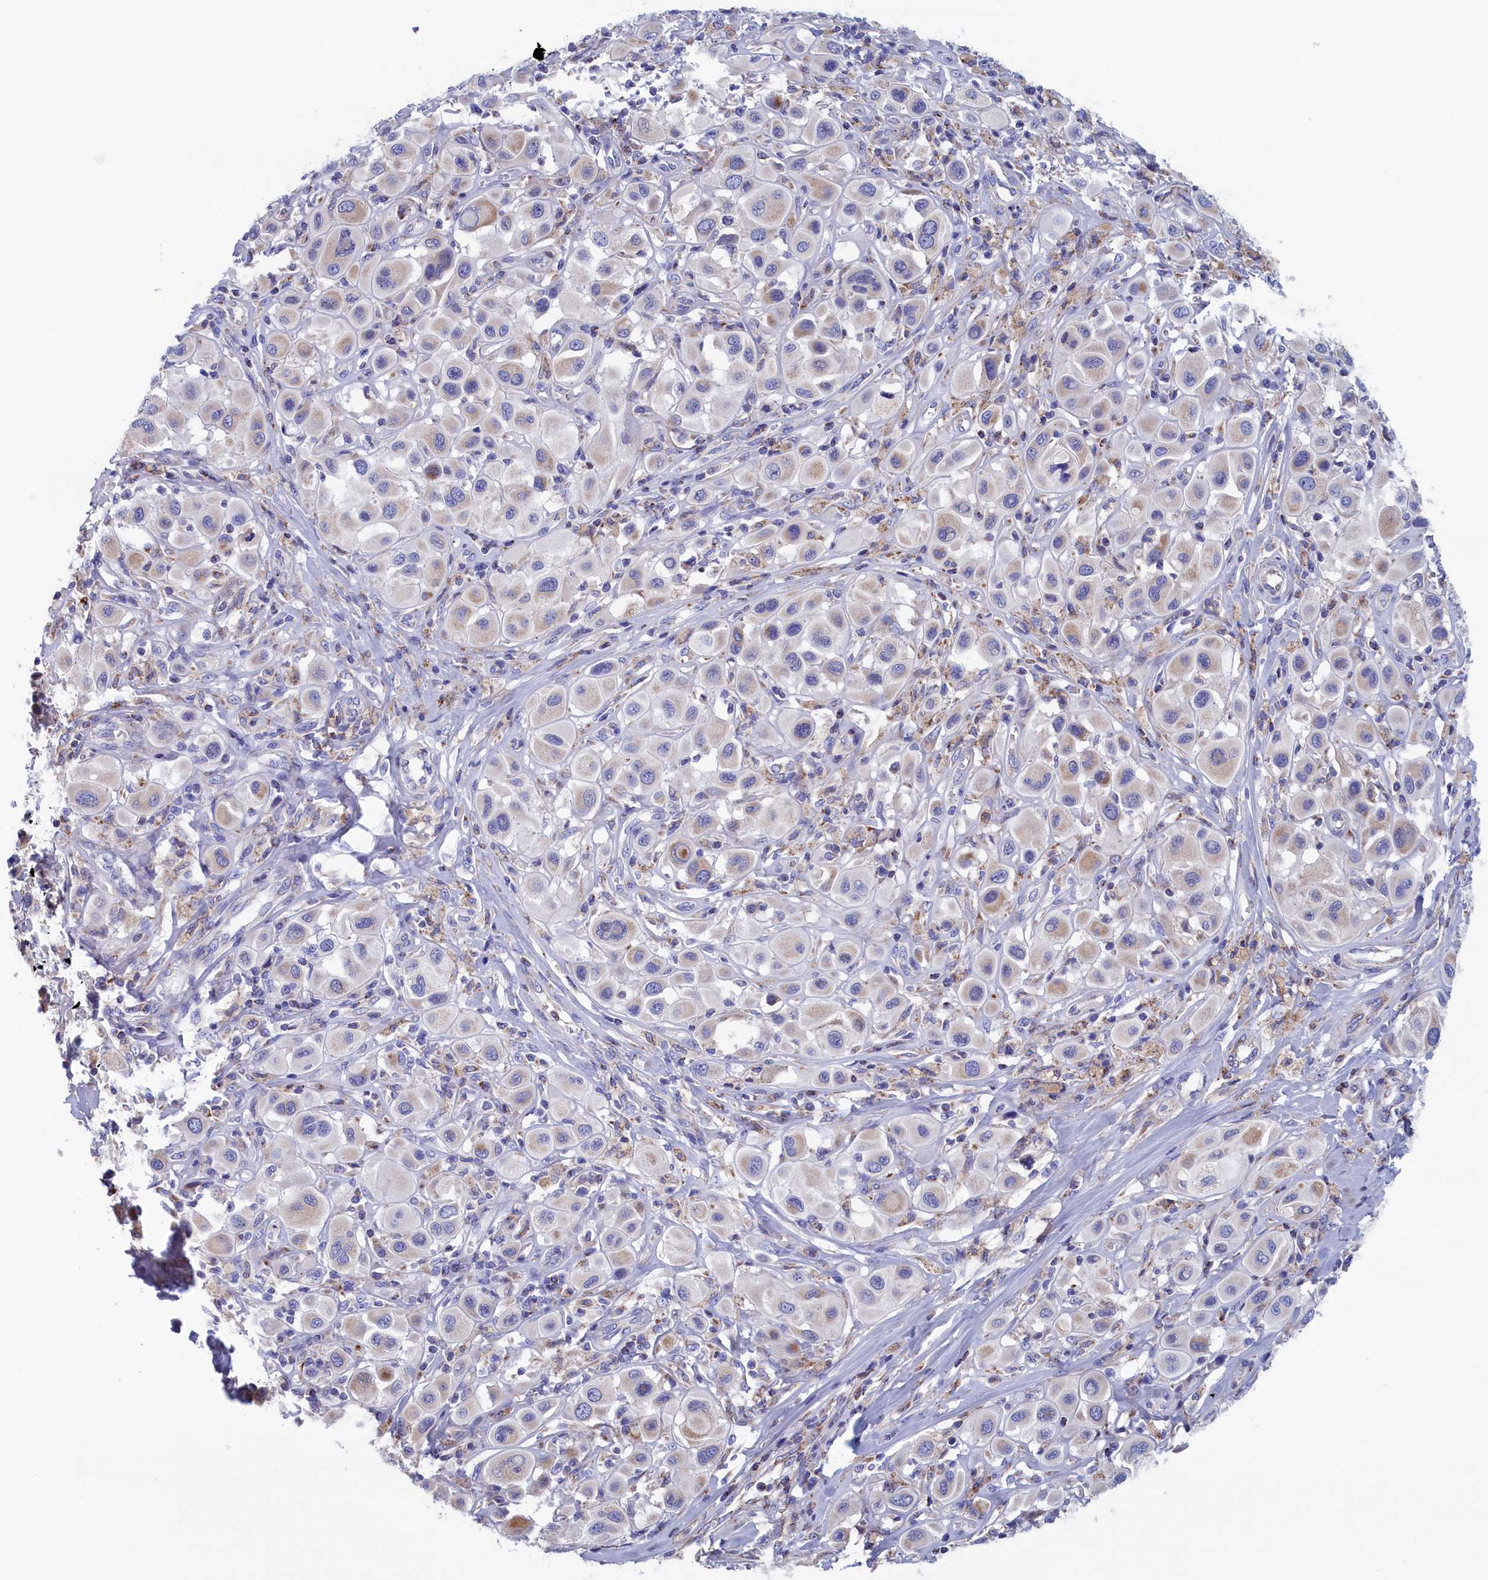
{"staining": {"intensity": "weak", "quantity": "<25%", "location": "cytoplasmic/membranous"}, "tissue": "melanoma", "cell_type": "Tumor cells", "image_type": "cancer", "snomed": [{"axis": "morphology", "description": "Malignant melanoma, Metastatic site"}, {"axis": "topography", "description": "Skin"}], "caption": "A high-resolution photomicrograph shows IHC staining of melanoma, which displays no significant staining in tumor cells.", "gene": "WDR83", "patient": {"sex": "male", "age": 41}}